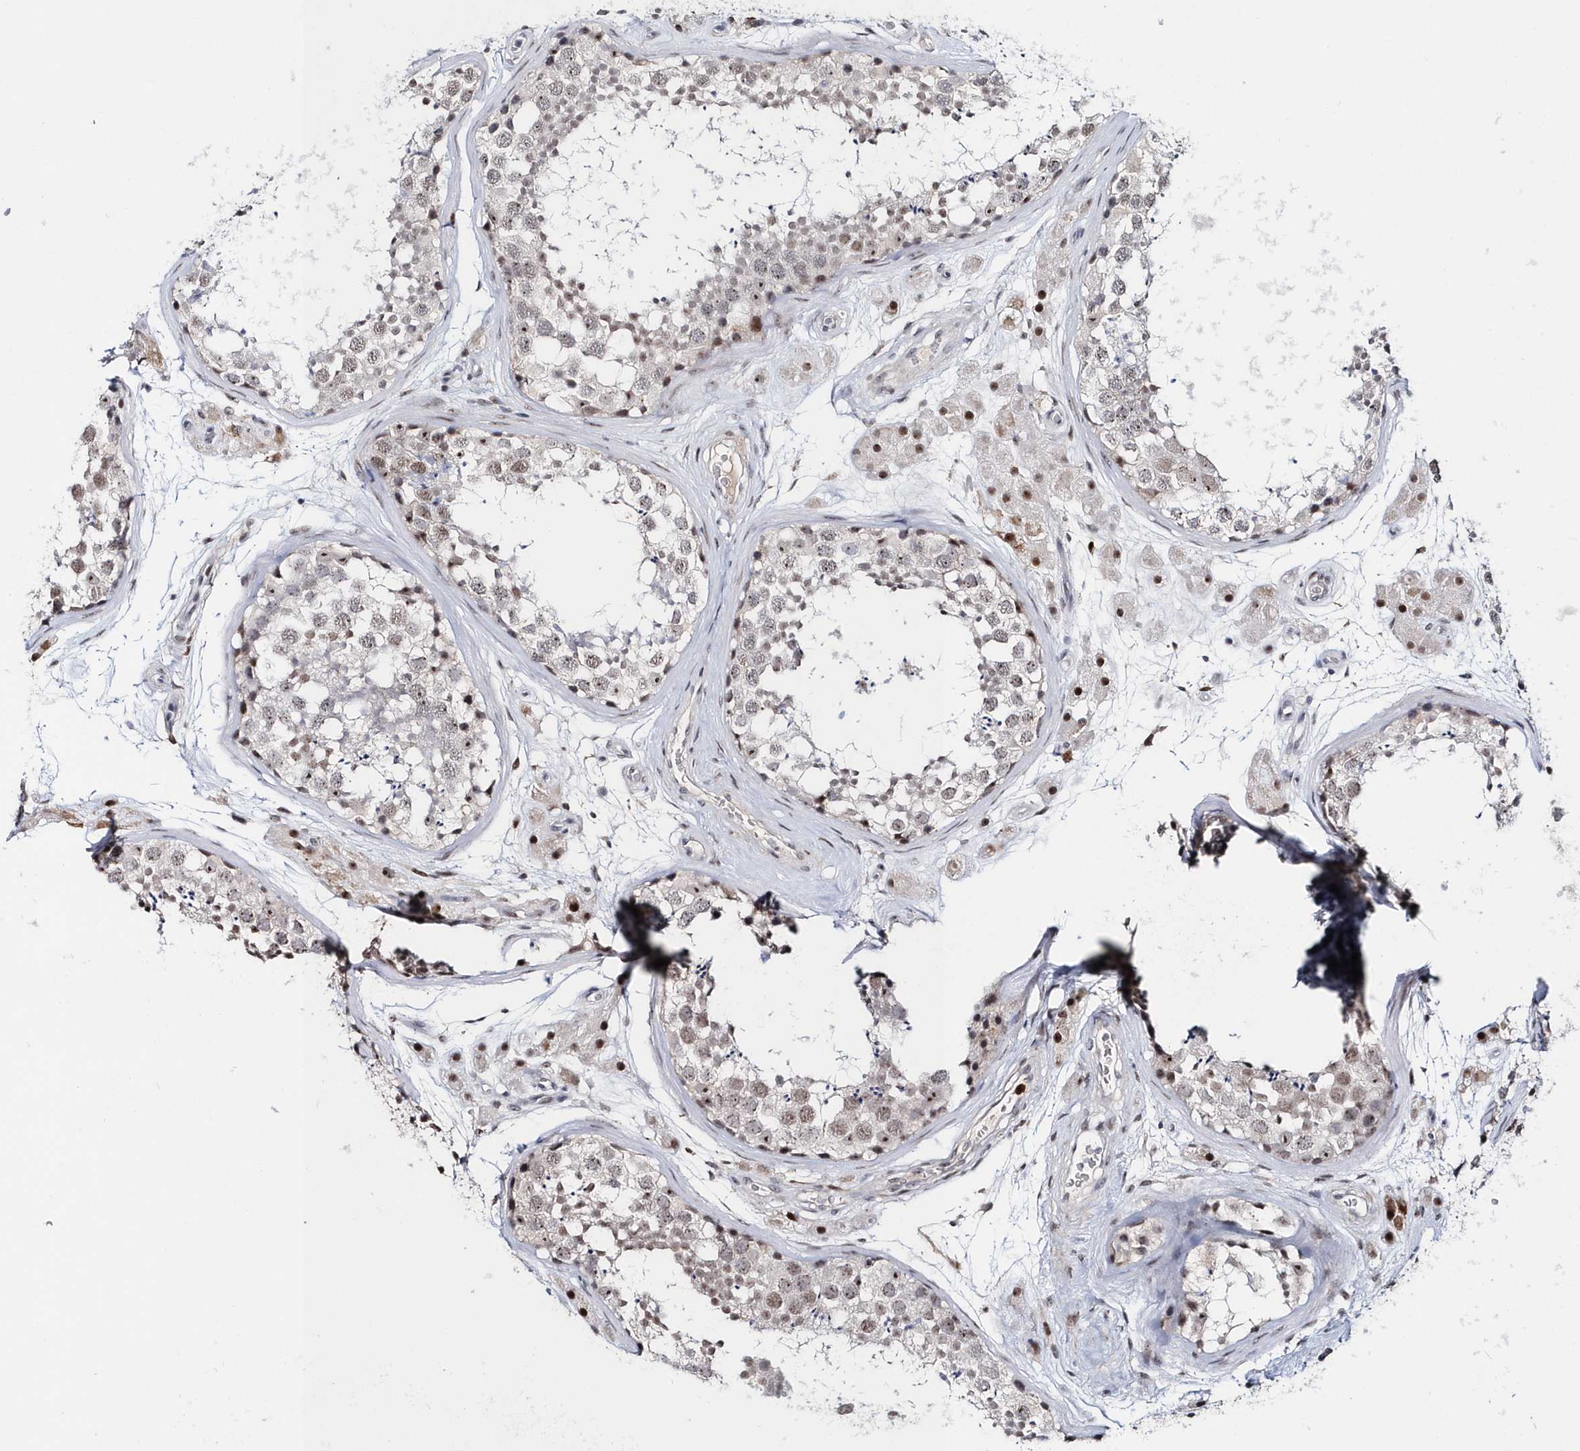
{"staining": {"intensity": "moderate", "quantity": "<25%", "location": "nuclear"}, "tissue": "testis", "cell_type": "Cells in seminiferous ducts", "image_type": "normal", "snomed": [{"axis": "morphology", "description": "Normal tissue, NOS"}, {"axis": "topography", "description": "Testis"}], "caption": "Approximately <25% of cells in seminiferous ducts in unremarkable testis reveal moderate nuclear protein expression as visualized by brown immunohistochemical staining.", "gene": "ASCL4", "patient": {"sex": "male", "age": 56}}